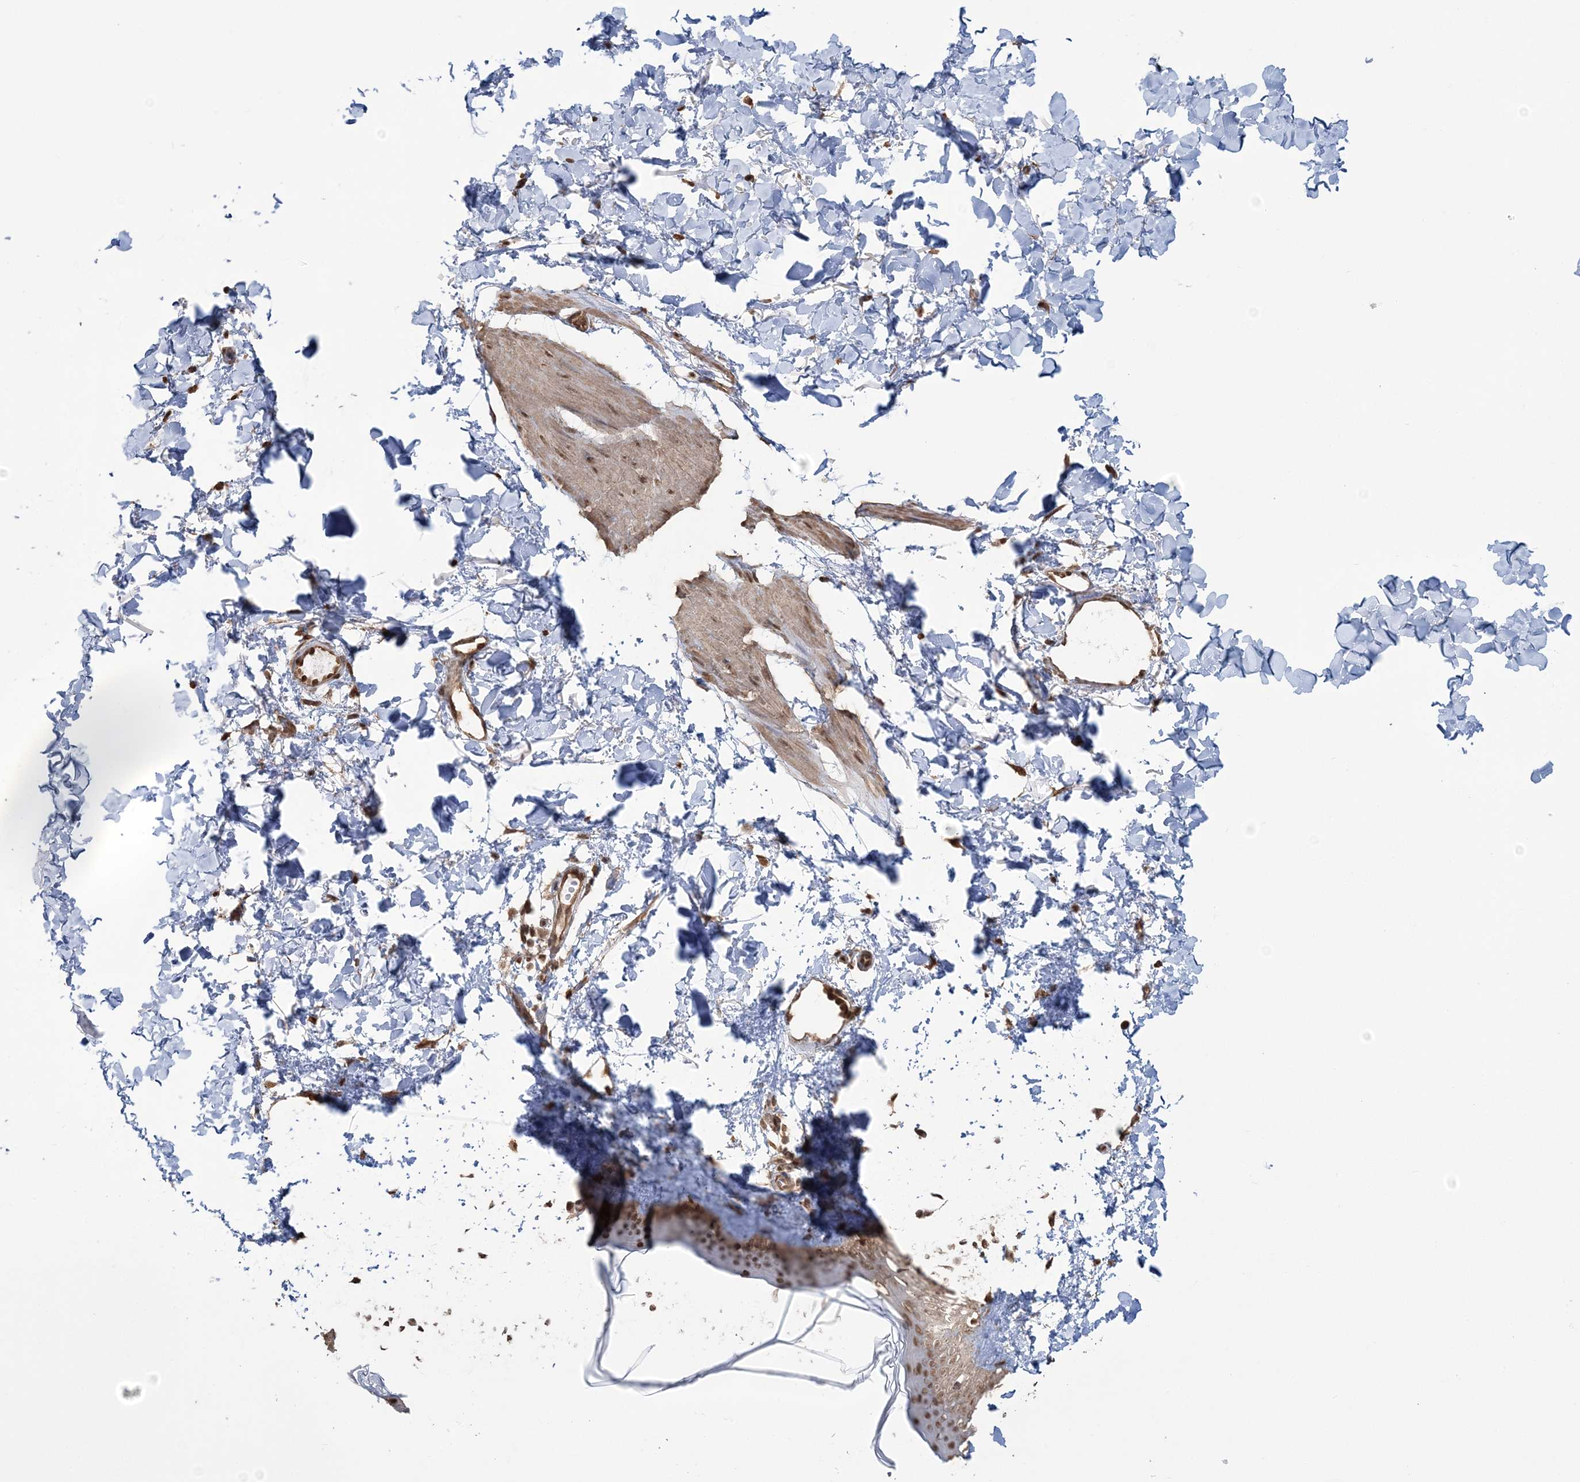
{"staining": {"intensity": "moderate", "quantity": ">75%", "location": "cytoplasmic/membranous,nuclear"}, "tissue": "skin", "cell_type": "Fibroblasts", "image_type": "normal", "snomed": [{"axis": "morphology", "description": "Normal tissue, NOS"}, {"axis": "topography", "description": "Skin"}], "caption": "Immunohistochemistry (IHC) of benign human skin exhibits medium levels of moderate cytoplasmic/membranous,nuclear positivity in approximately >75% of fibroblasts.", "gene": "ZNF839", "patient": {"sex": "female", "age": 58}}